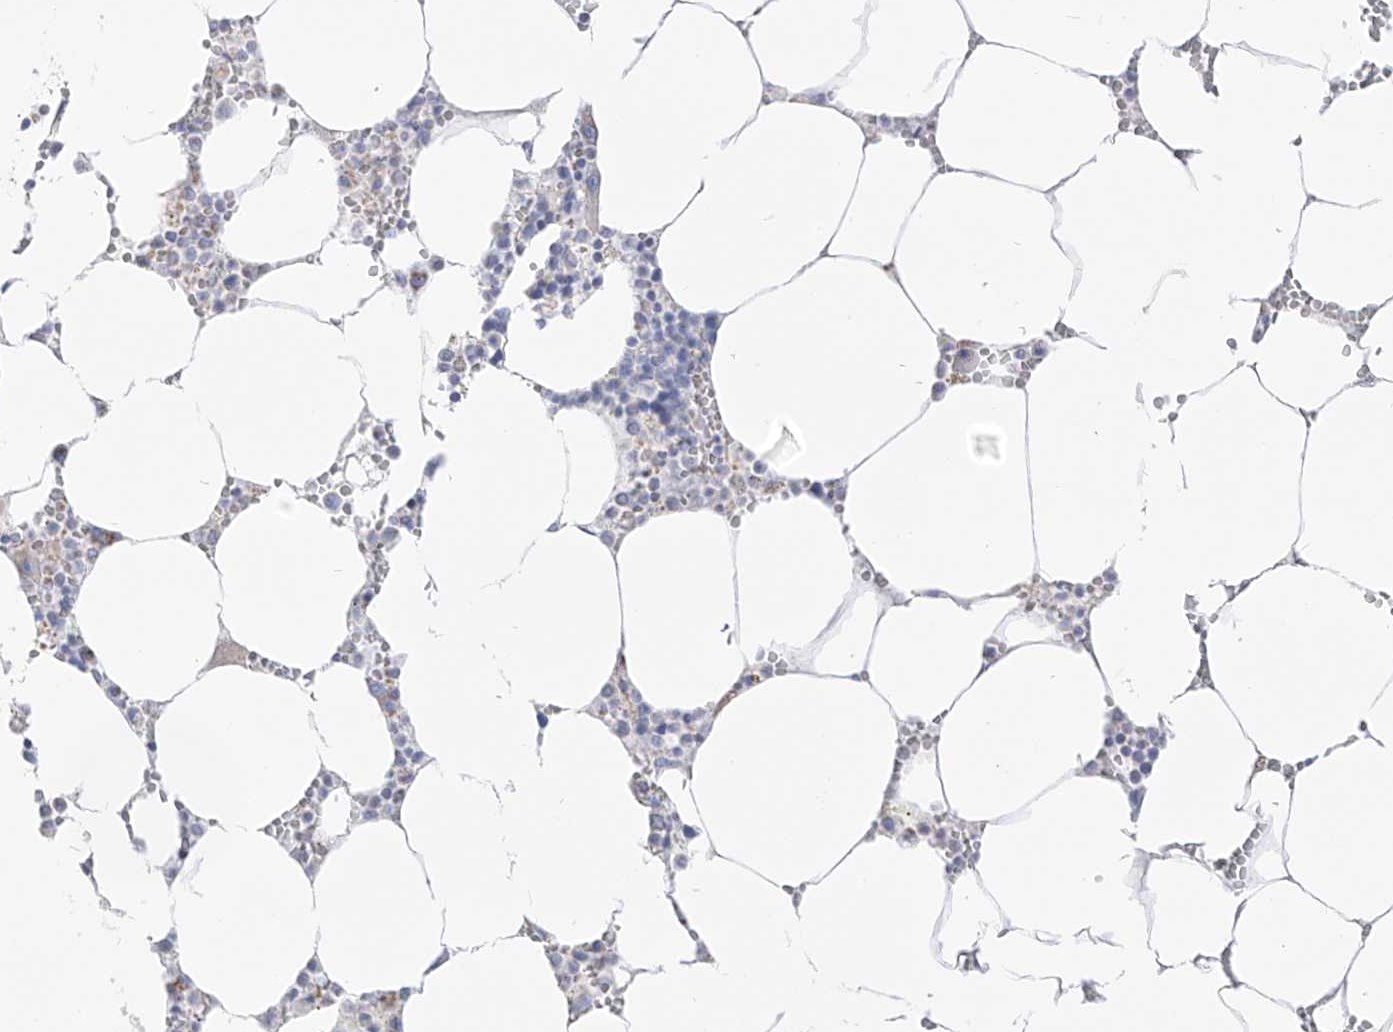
{"staining": {"intensity": "negative", "quantity": "none", "location": "none"}, "tissue": "bone marrow", "cell_type": "Hematopoietic cells", "image_type": "normal", "snomed": [{"axis": "morphology", "description": "Normal tissue, NOS"}, {"axis": "topography", "description": "Bone marrow"}], "caption": "High magnification brightfield microscopy of benign bone marrow stained with DAB (3,3'-diaminobenzidine) (brown) and counterstained with hematoxylin (blue): hematopoietic cells show no significant positivity.", "gene": "RCHY1", "patient": {"sex": "male", "age": 70}}